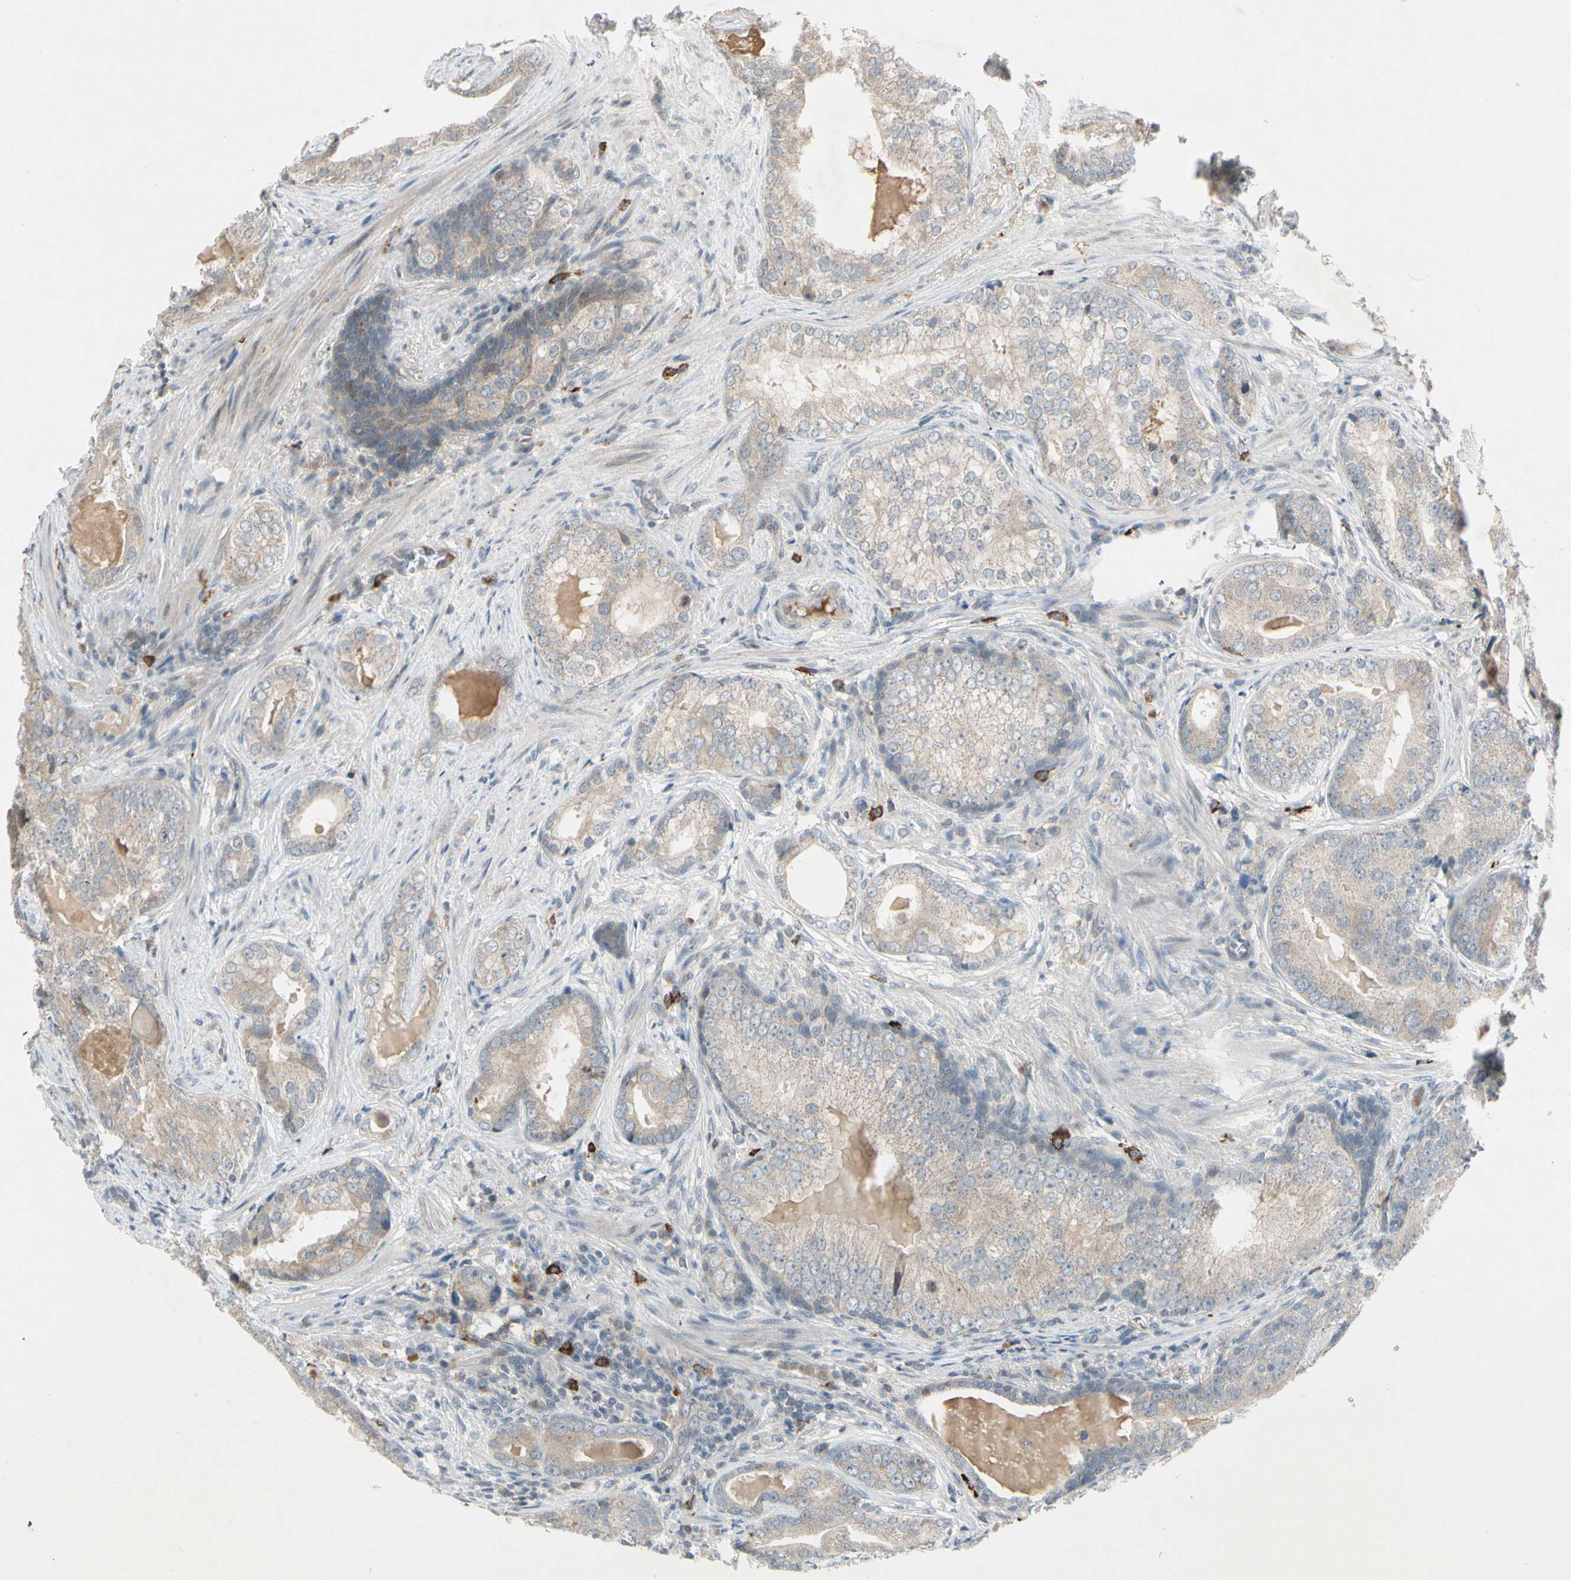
{"staining": {"intensity": "weak", "quantity": ">75%", "location": "cytoplasmic/membranous"}, "tissue": "prostate cancer", "cell_type": "Tumor cells", "image_type": "cancer", "snomed": [{"axis": "morphology", "description": "Adenocarcinoma, High grade"}, {"axis": "topography", "description": "Prostate"}], "caption": "IHC histopathology image of neoplastic tissue: human prostate adenocarcinoma (high-grade) stained using immunohistochemistry reveals low levels of weak protein expression localized specifically in the cytoplasmic/membranous of tumor cells, appearing as a cytoplasmic/membranous brown color.", "gene": "ICAM5", "patient": {"sex": "male", "age": 66}}